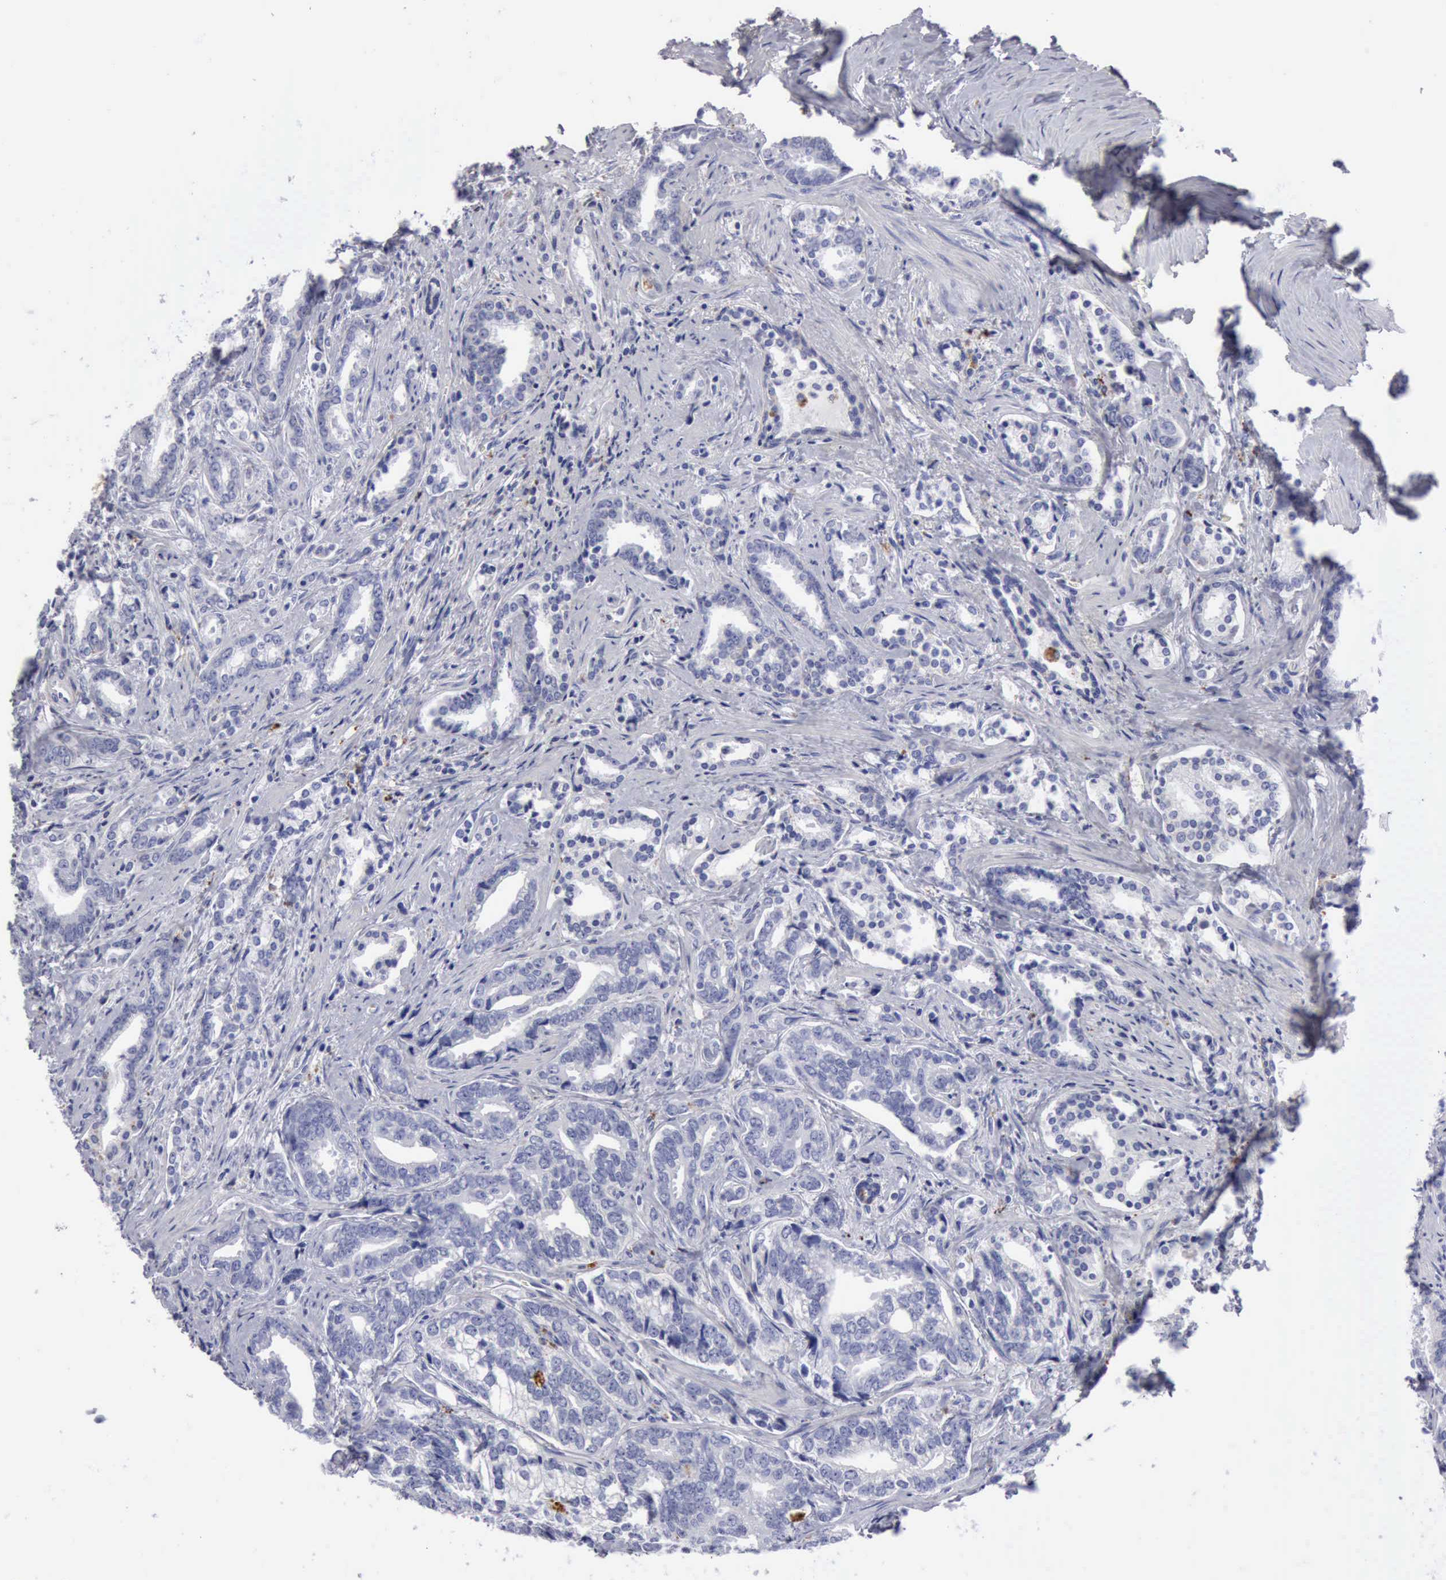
{"staining": {"intensity": "negative", "quantity": "none", "location": "none"}, "tissue": "prostate cancer", "cell_type": "Tumor cells", "image_type": "cancer", "snomed": [{"axis": "morphology", "description": "Adenocarcinoma, Medium grade"}, {"axis": "topography", "description": "Prostate"}], "caption": "The histopathology image displays no significant expression in tumor cells of prostate cancer (adenocarcinoma (medium-grade)).", "gene": "CTSS", "patient": {"sex": "male", "age": 67}}